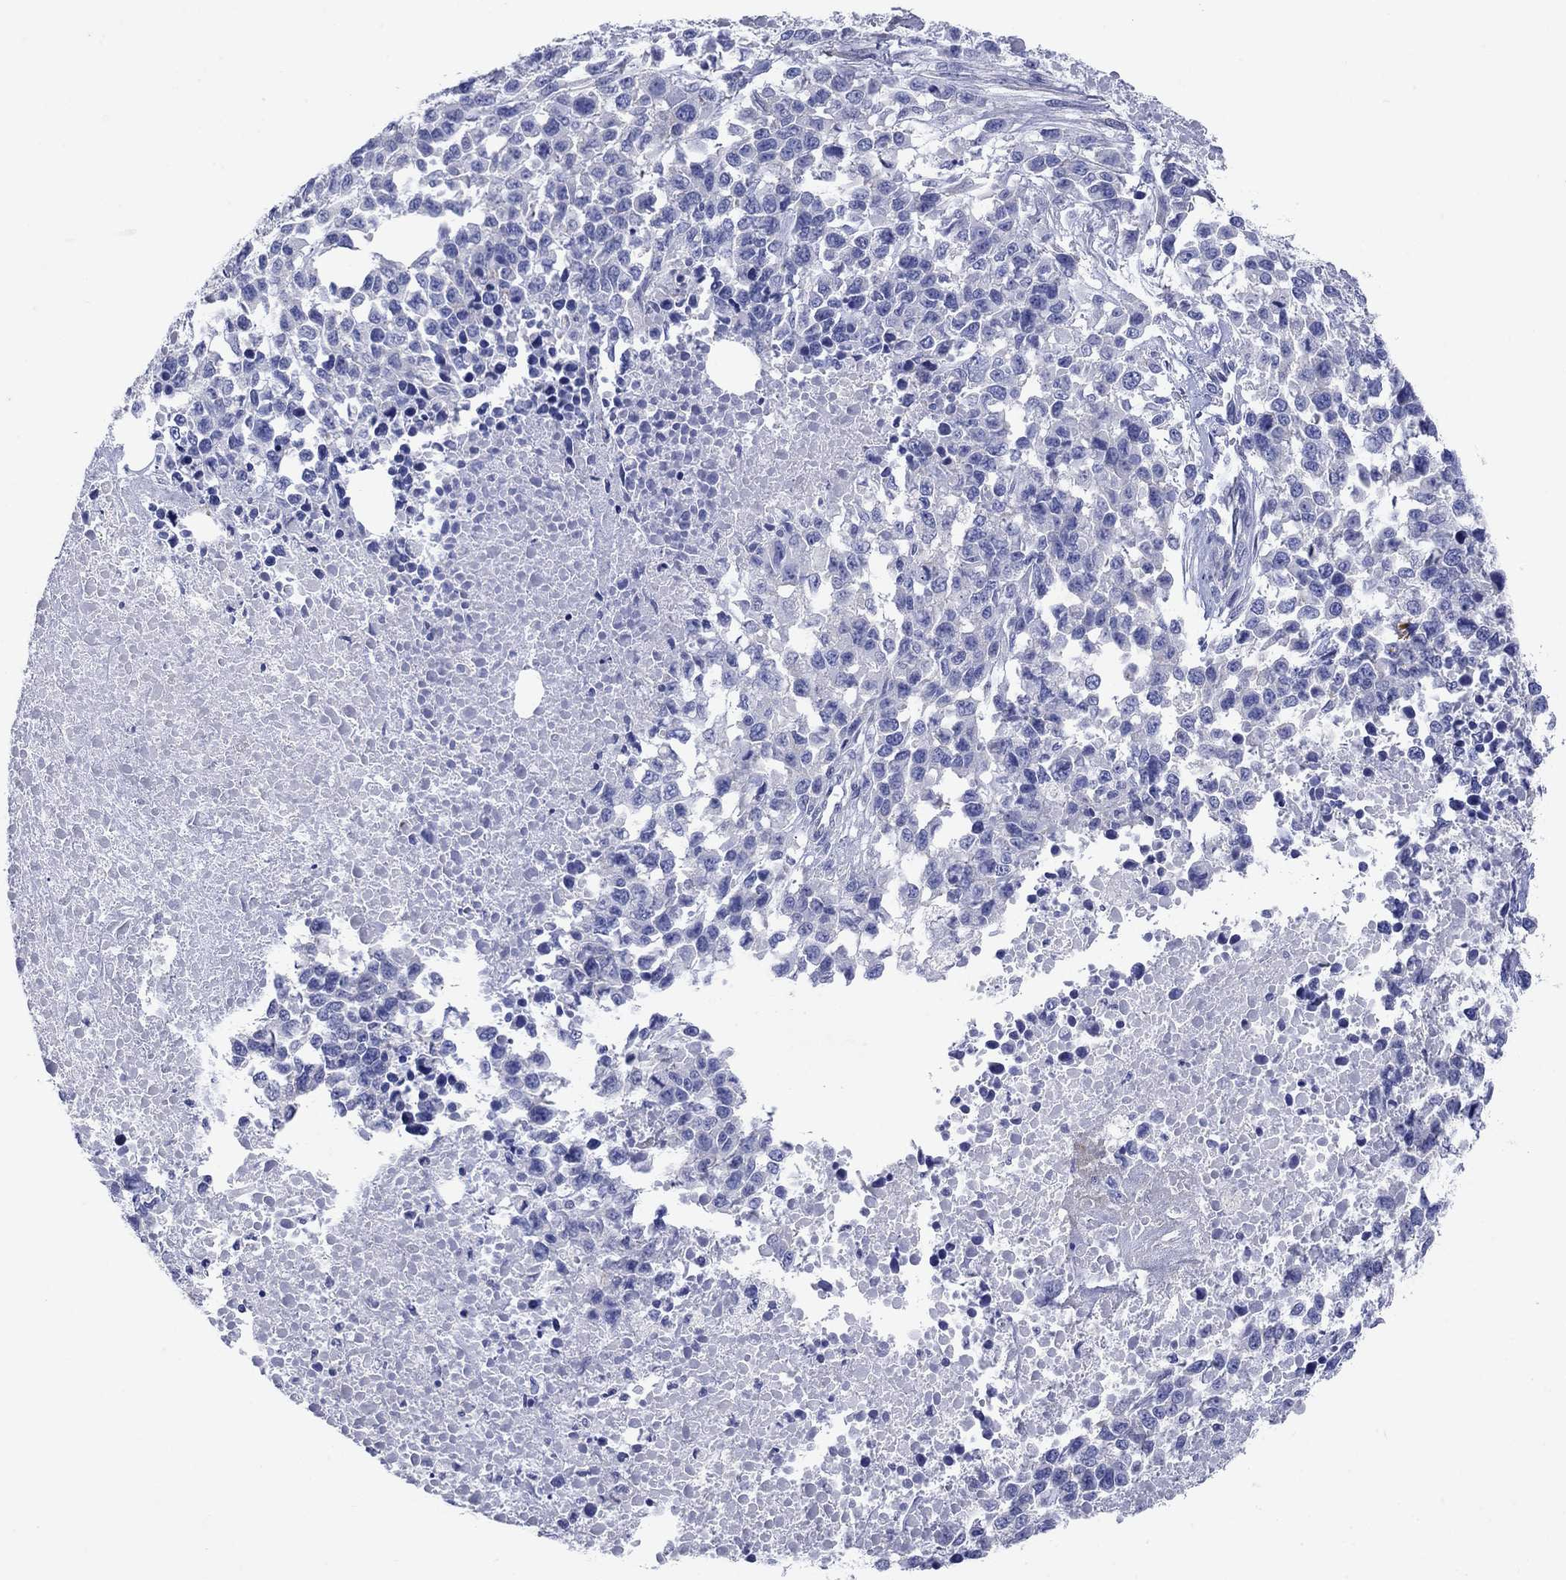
{"staining": {"intensity": "negative", "quantity": "none", "location": "none"}, "tissue": "melanoma", "cell_type": "Tumor cells", "image_type": "cancer", "snomed": [{"axis": "morphology", "description": "Malignant melanoma, Metastatic site"}, {"axis": "topography", "description": "Skin"}], "caption": "Immunohistochemistry of human melanoma shows no expression in tumor cells. (Brightfield microscopy of DAB immunohistochemistry at high magnification).", "gene": "SULT2B1", "patient": {"sex": "male", "age": 84}}